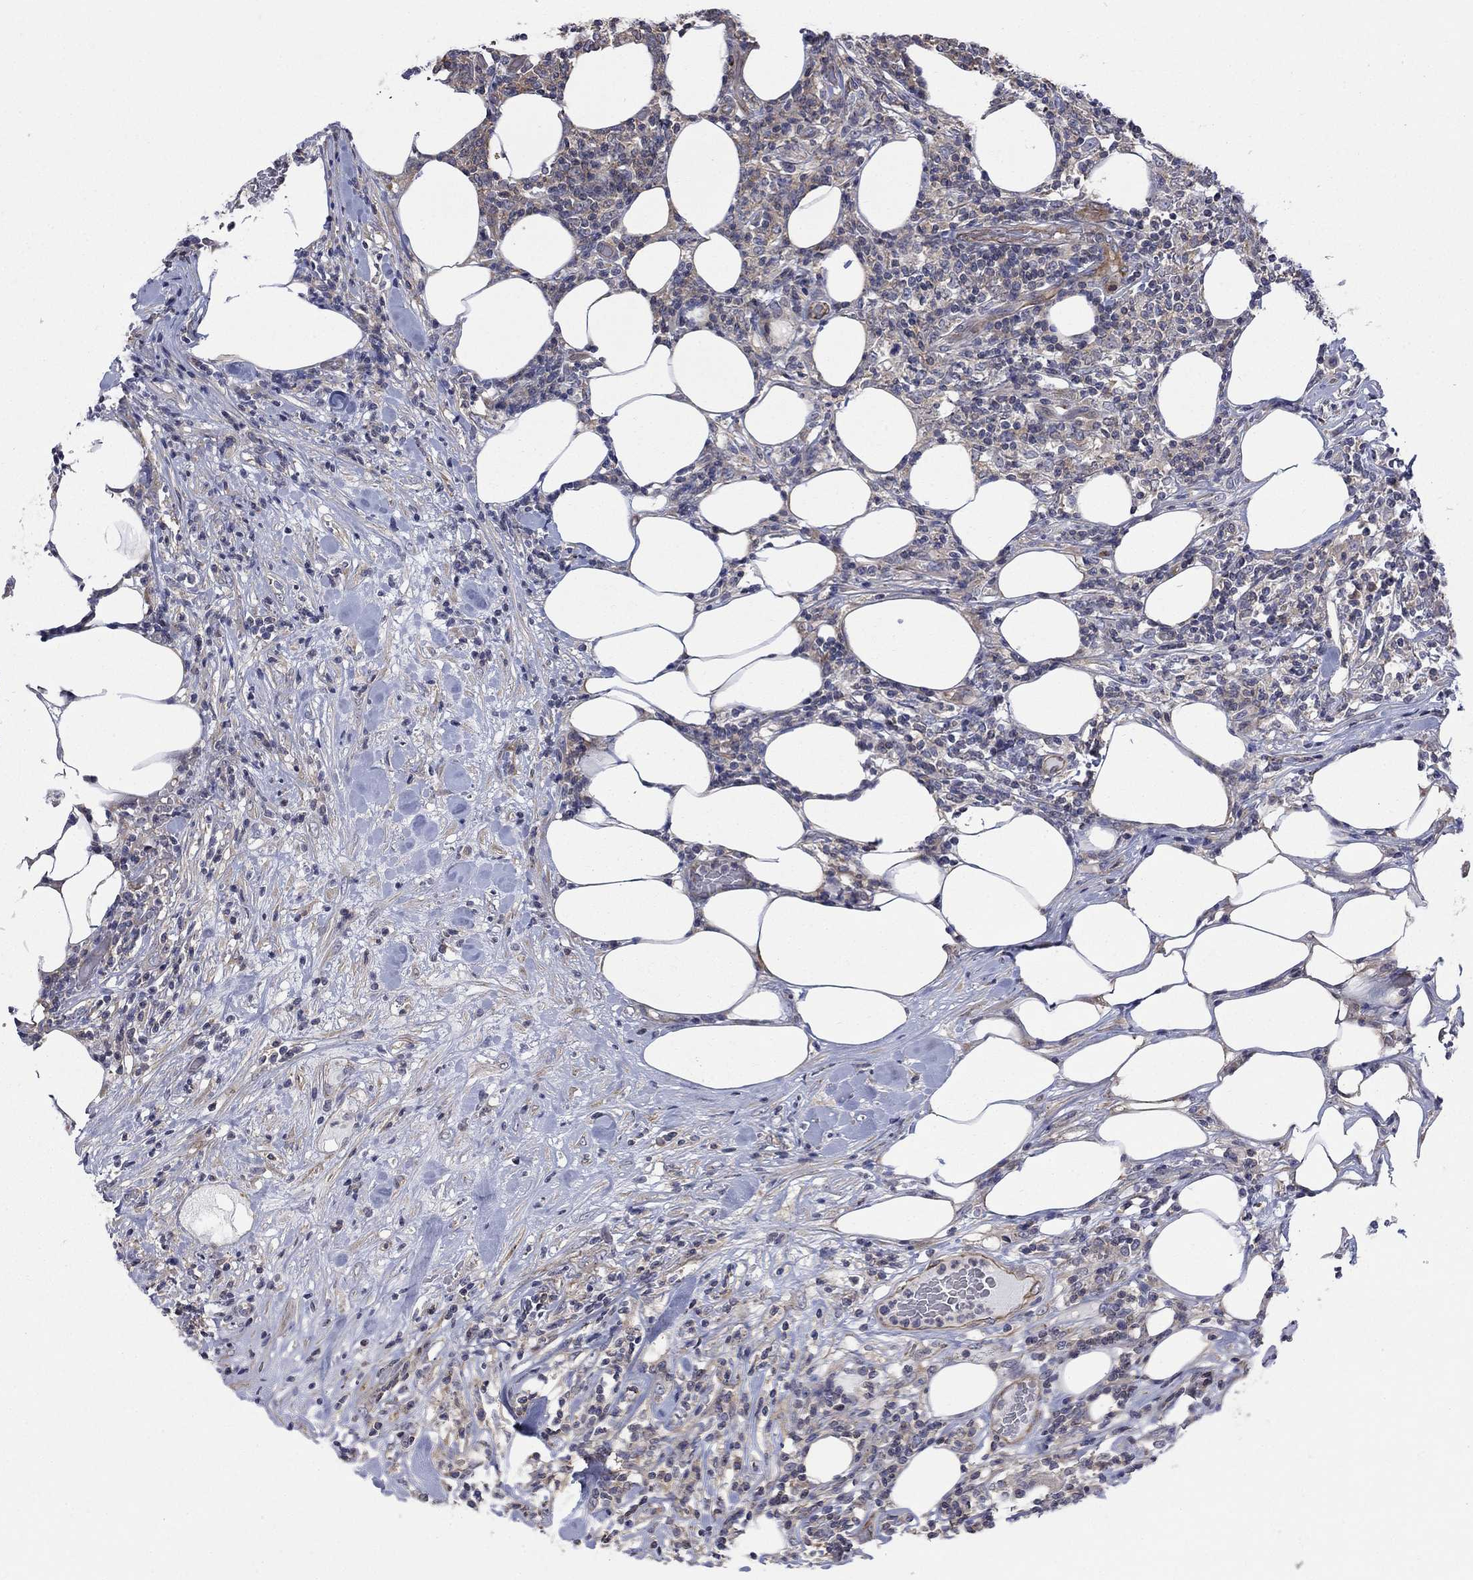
{"staining": {"intensity": "negative", "quantity": "none", "location": "none"}, "tissue": "lymphoma", "cell_type": "Tumor cells", "image_type": "cancer", "snomed": [{"axis": "morphology", "description": "Malignant lymphoma, non-Hodgkin's type, High grade"}, {"axis": "topography", "description": "Lymph node"}], "caption": "The histopathology image exhibits no significant staining in tumor cells of malignant lymphoma, non-Hodgkin's type (high-grade).", "gene": "PDZD2", "patient": {"sex": "female", "age": 84}}